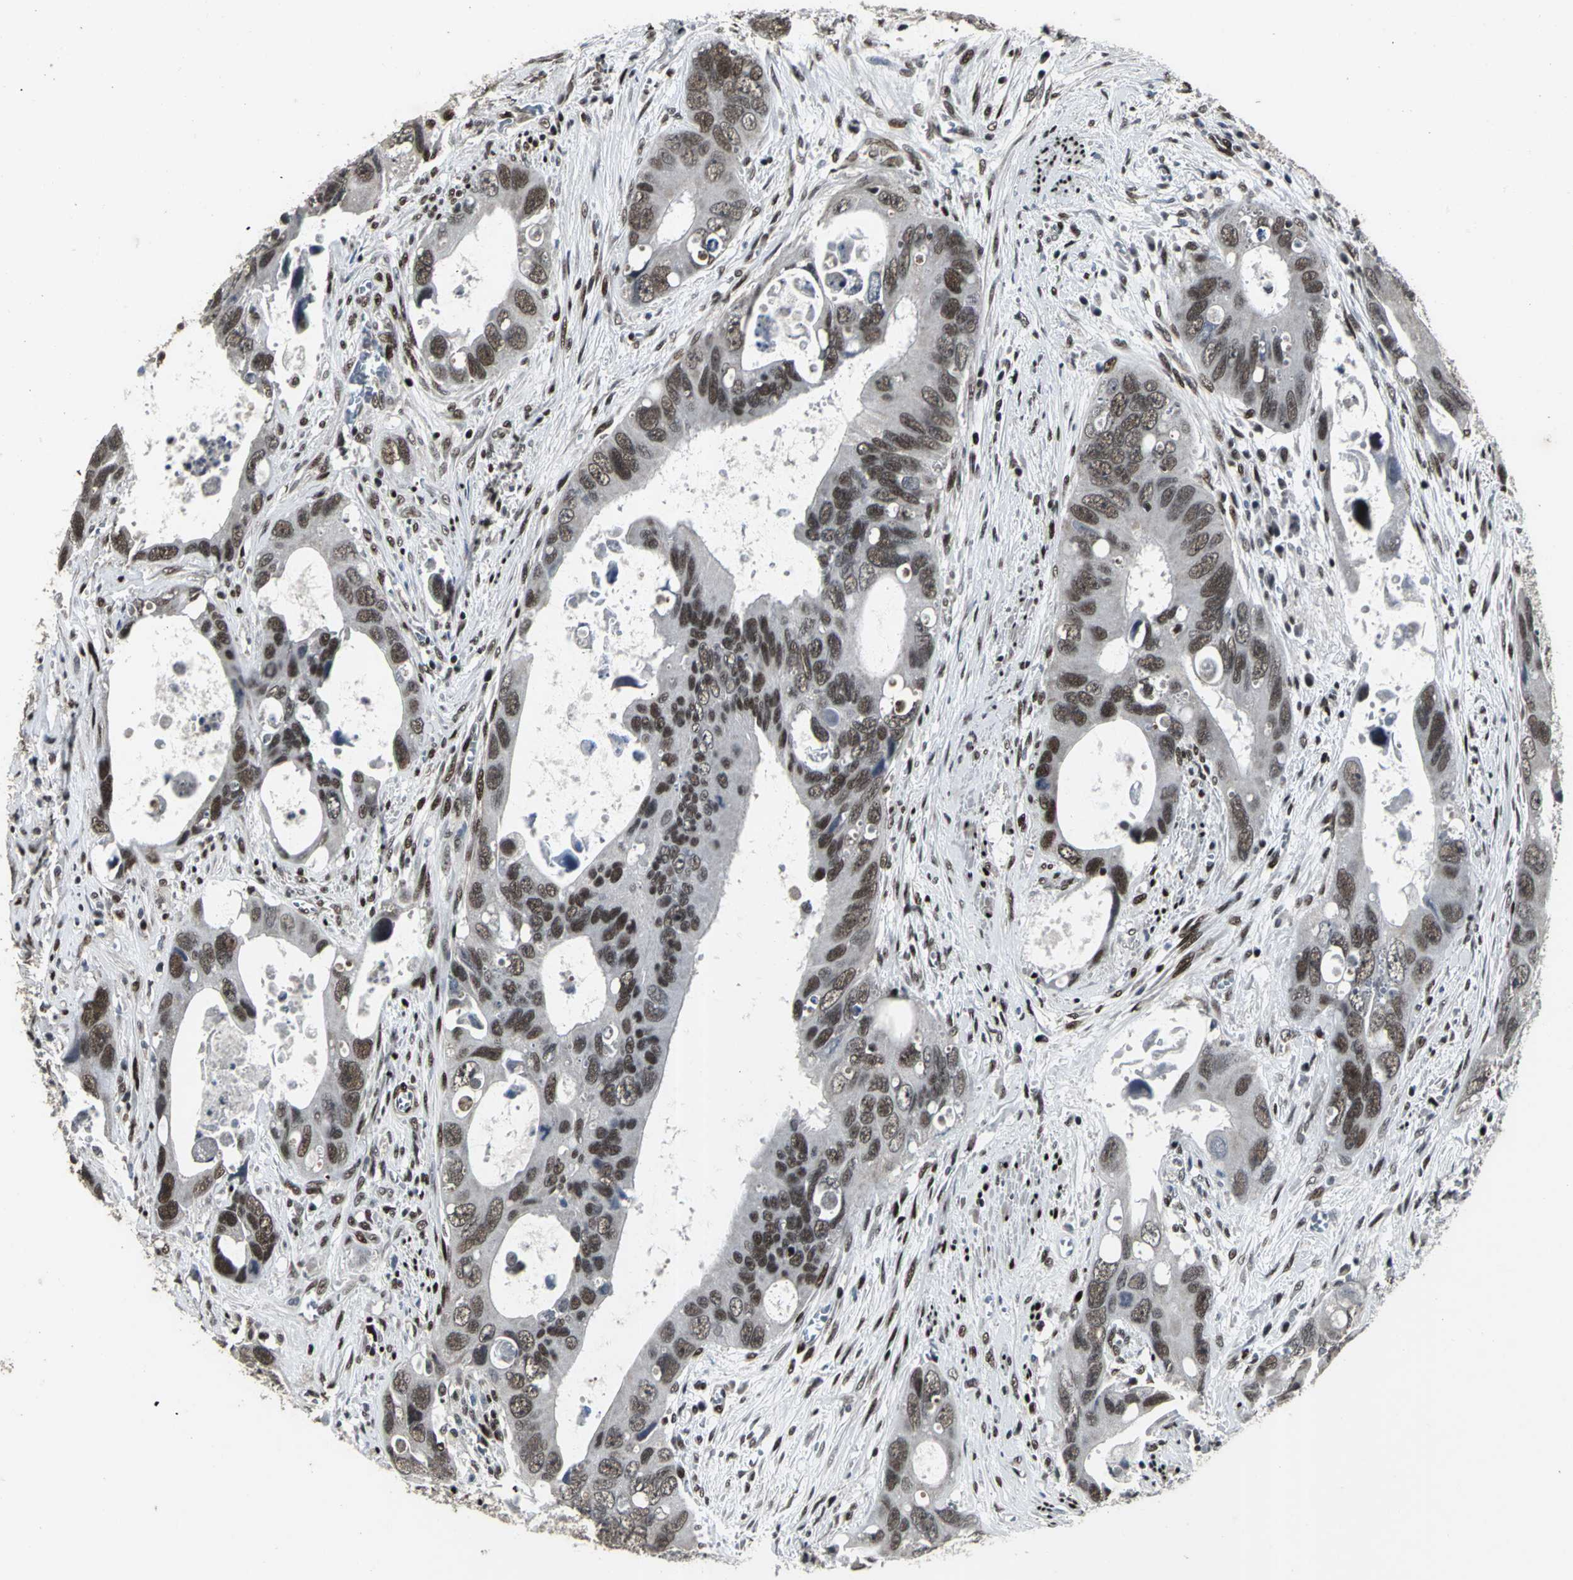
{"staining": {"intensity": "moderate", "quantity": ">75%", "location": "nuclear"}, "tissue": "colorectal cancer", "cell_type": "Tumor cells", "image_type": "cancer", "snomed": [{"axis": "morphology", "description": "Adenocarcinoma, NOS"}, {"axis": "topography", "description": "Rectum"}], "caption": "Immunohistochemistry (IHC) of adenocarcinoma (colorectal) shows medium levels of moderate nuclear expression in about >75% of tumor cells.", "gene": "SRF", "patient": {"sex": "male", "age": 70}}